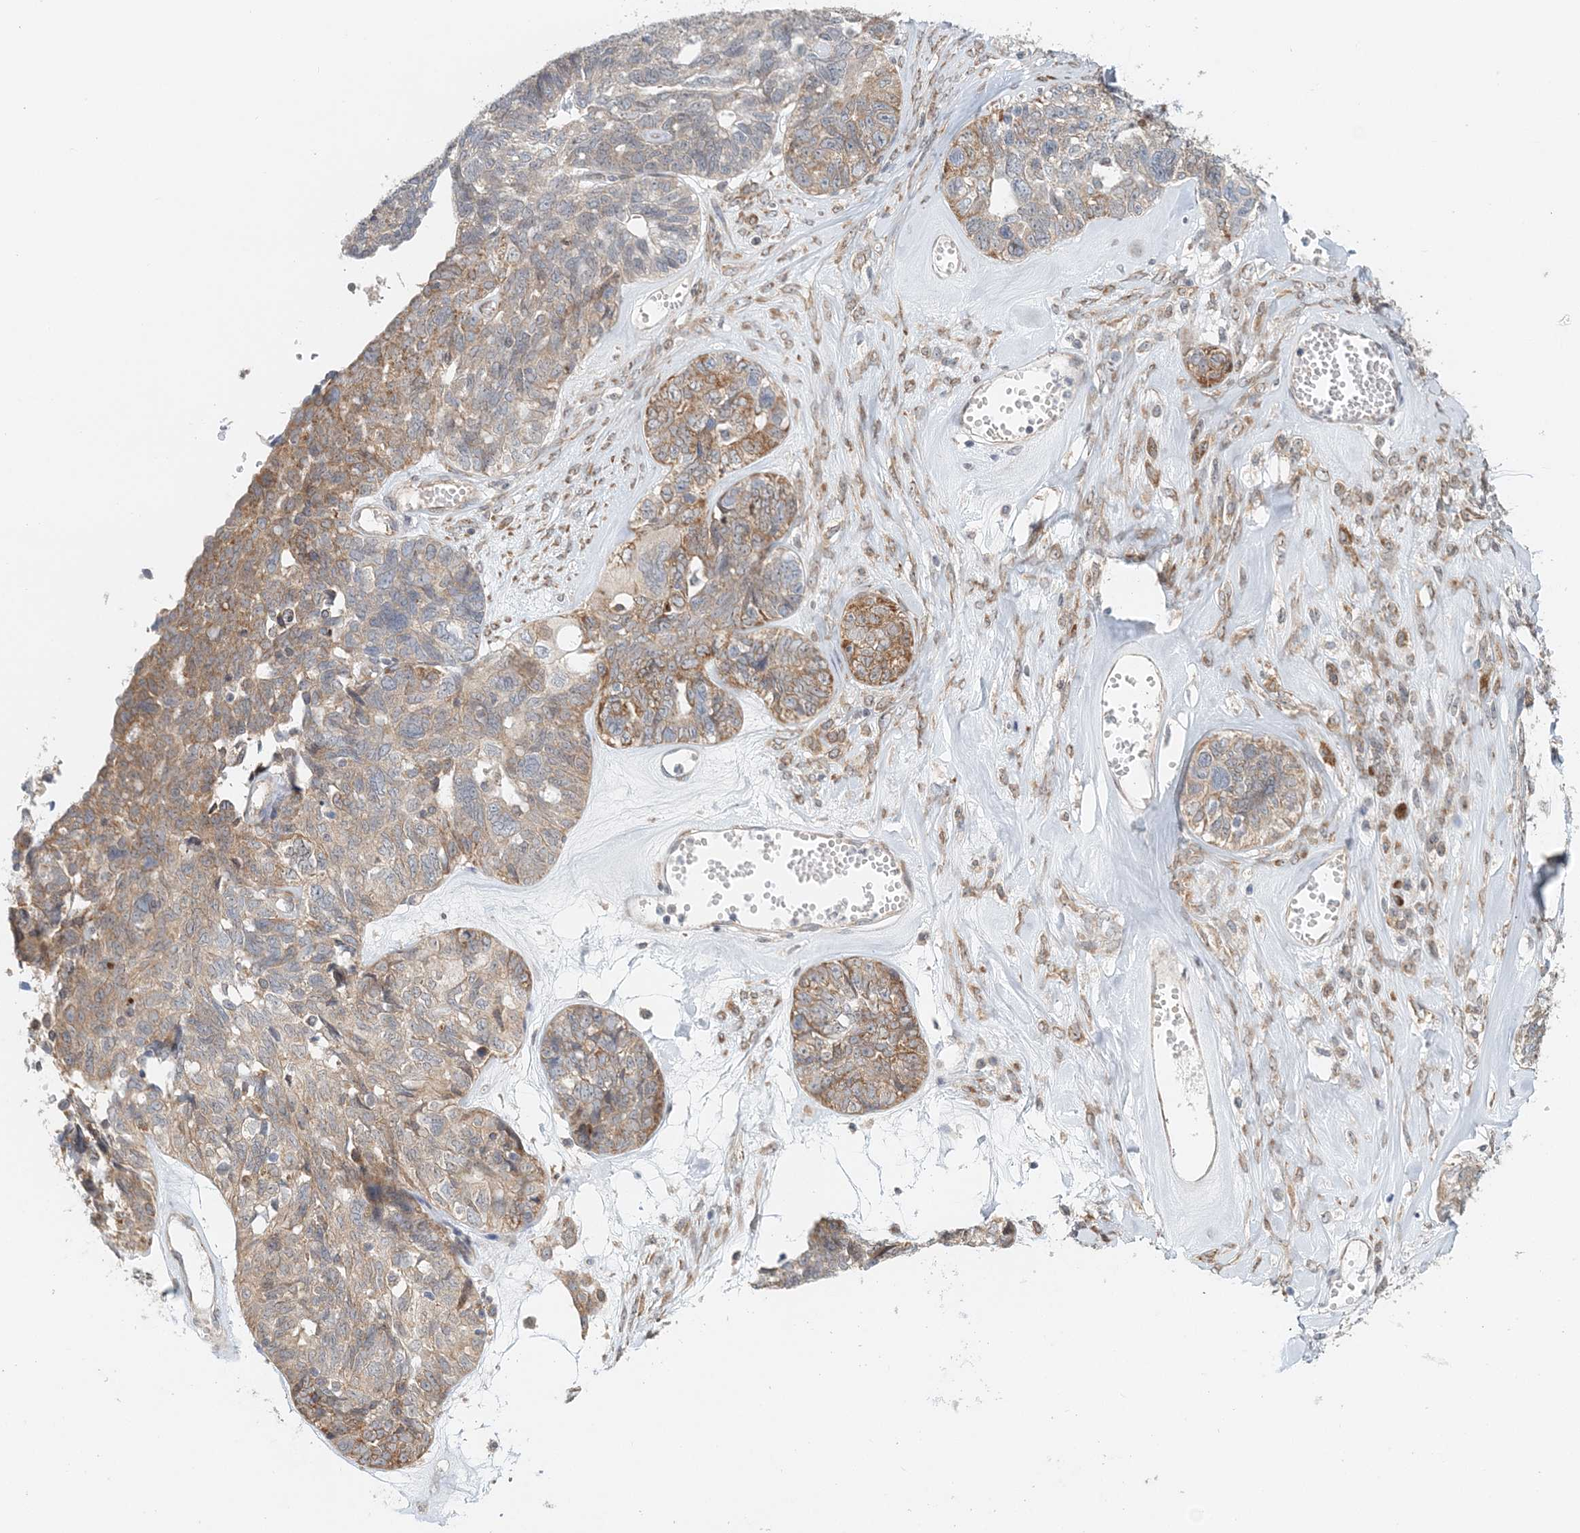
{"staining": {"intensity": "moderate", "quantity": "25%-75%", "location": "cytoplasmic/membranous"}, "tissue": "ovarian cancer", "cell_type": "Tumor cells", "image_type": "cancer", "snomed": [{"axis": "morphology", "description": "Cystadenocarcinoma, serous, NOS"}, {"axis": "topography", "description": "Ovary"}], "caption": "About 25%-75% of tumor cells in serous cystadenocarcinoma (ovarian) exhibit moderate cytoplasmic/membranous protein staining as visualized by brown immunohistochemical staining.", "gene": "PCYOX1L", "patient": {"sex": "female", "age": 79}}